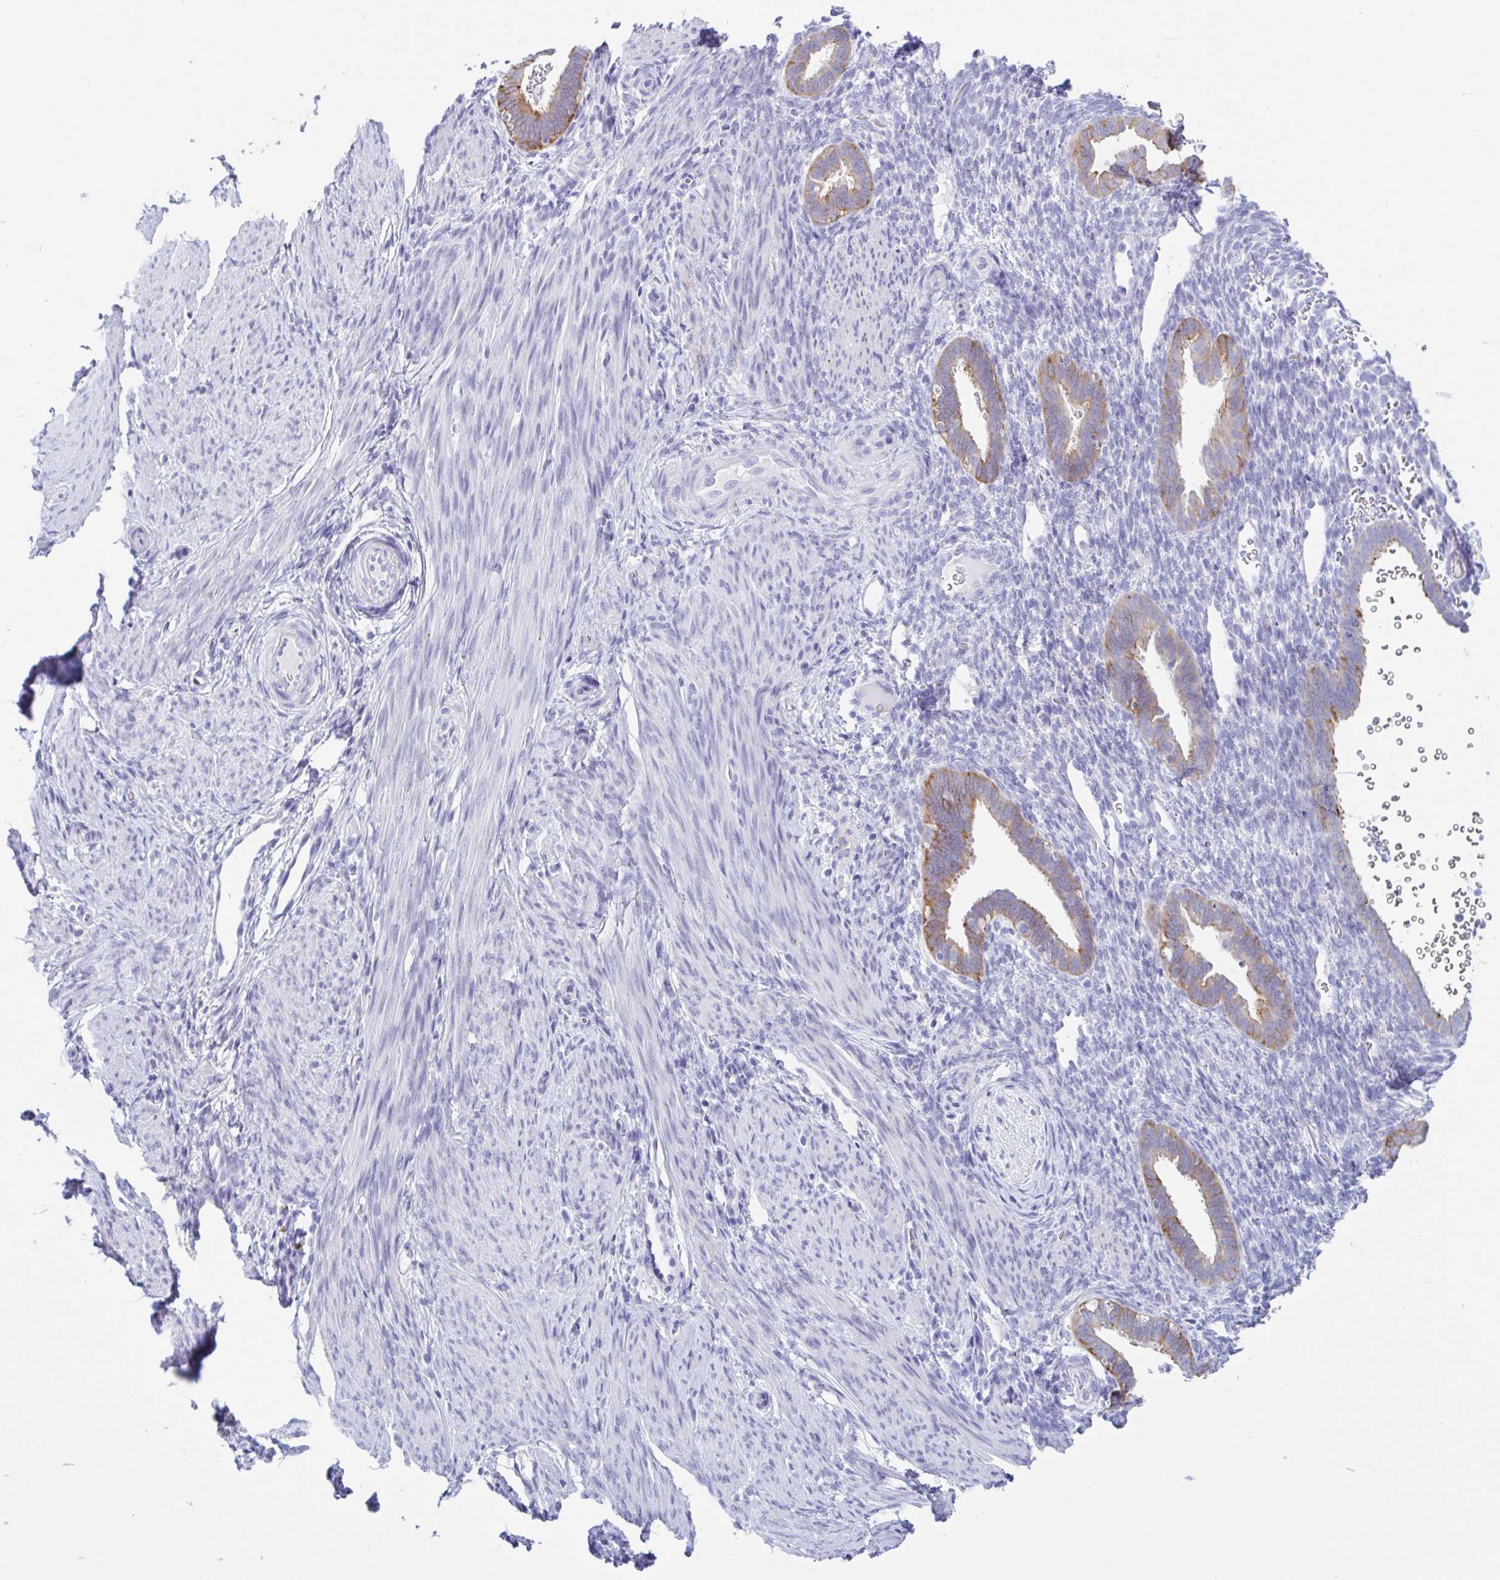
{"staining": {"intensity": "negative", "quantity": "none", "location": "none"}, "tissue": "endometrium", "cell_type": "Cells in endometrial stroma", "image_type": "normal", "snomed": [{"axis": "morphology", "description": "Normal tissue, NOS"}, {"axis": "topography", "description": "Endometrium"}], "caption": "DAB (3,3'-diaminobenzidine) immunohistochemical staining of normal endometrium displays no significant staining in cells in endometrial stroma.", "gene": "DTWD2", "patient": {"sex": "female", "age": 34}}